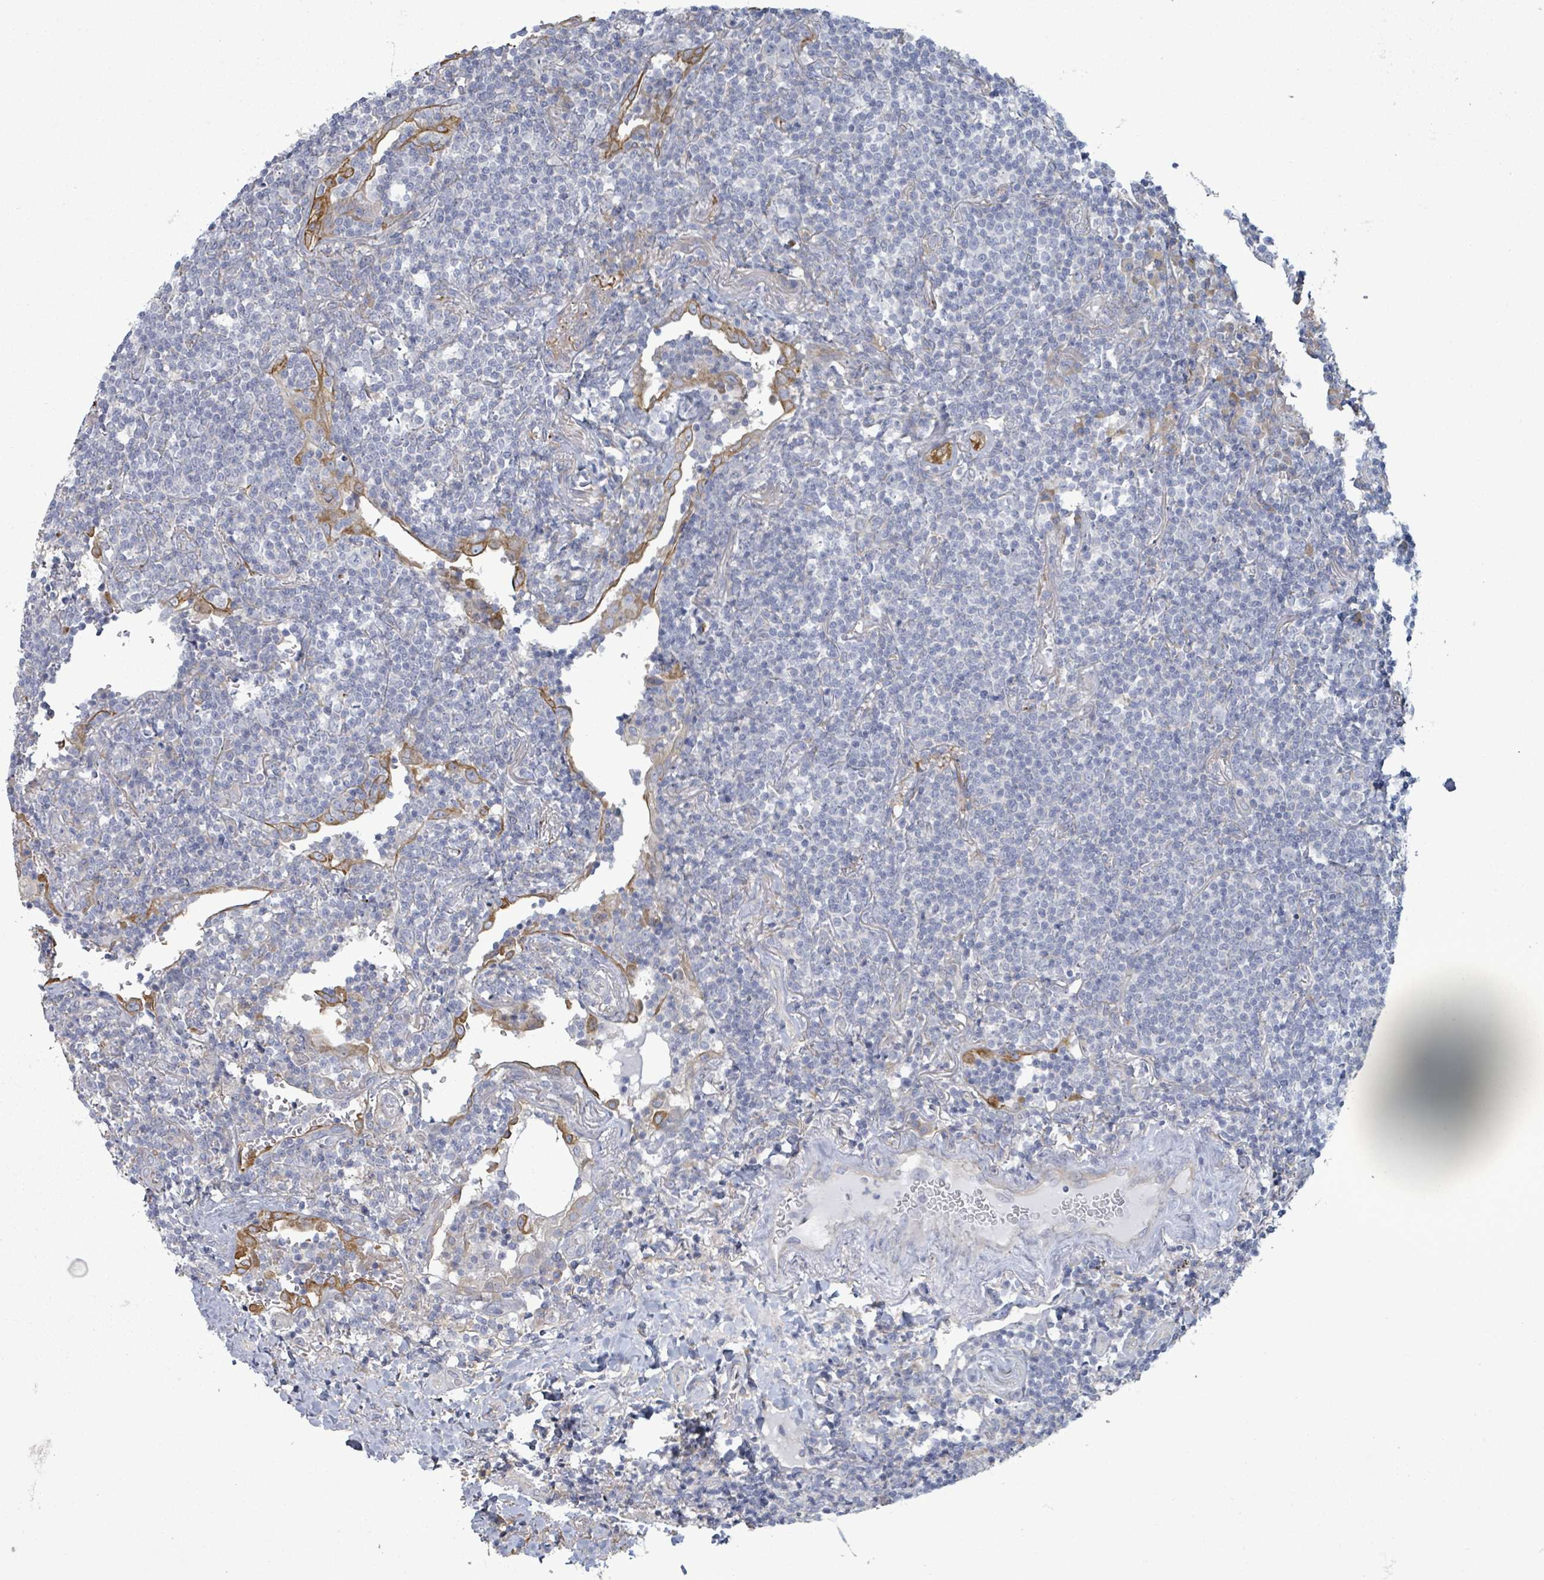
{"staining": {"intensity": "negative", "quantity": "none", "location": "none"}, "tissue": "lymphoma", "cell_type": "Tumor cells", "image_type": "cancer", "snomed": [{"axis": "morphology", "description": "Malignant lymphoma, non-Hodgkin's type, Low grade"}, {"axis": "topography", "description": "Lung"}], "caption": "An IHC image of malignant lymphoma, non-Hodgkin's type (low-grade) is shown. There is no staining in tumor cells of malignant lymphoma, non-Hodgkin's type (low-grade).", "gene": "COL13A1", "patient": {"sex": "female", "age": 71}}